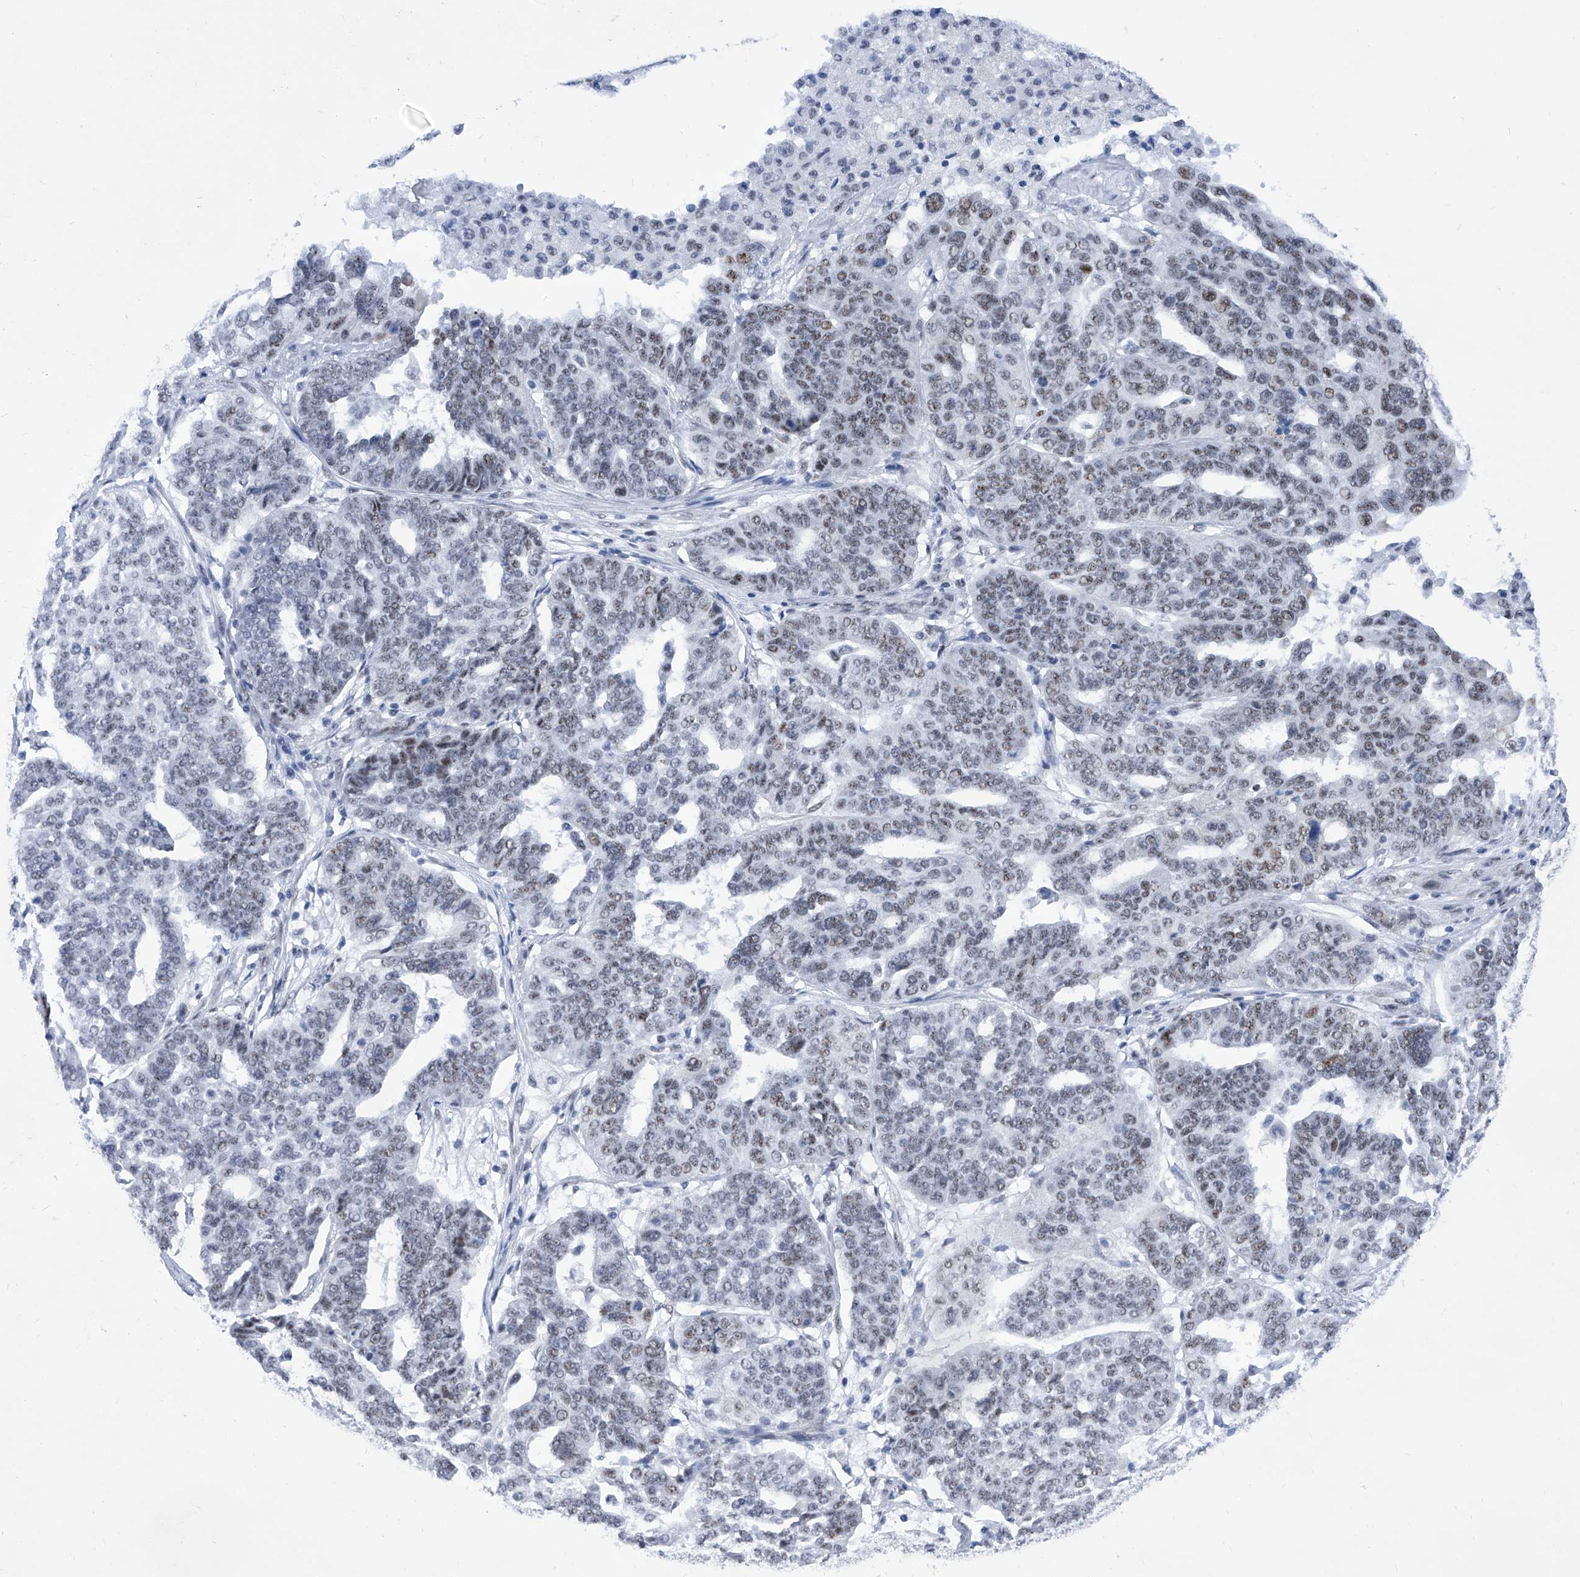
{"staining": {"intensity": "moderate", "quantity": "<25%", "location": "nuclear"}, "tissue": "ovarian cancer", "cell_type": "Tumor cells", "image_type": "cancer", "snomed": [{"axis": "morphology", "description": "Cystadenocarcinoma, serous, NOS"}, {"axis": "topography", "description": "Ovary"}], "caption": "Brown immunohistochemical staining in human ovarian cancer demonstrates moderate nuclear positivity in about <25% of tumor cells.", "gene": "SART1", "patient": {"sex": "female", "age": 59}}